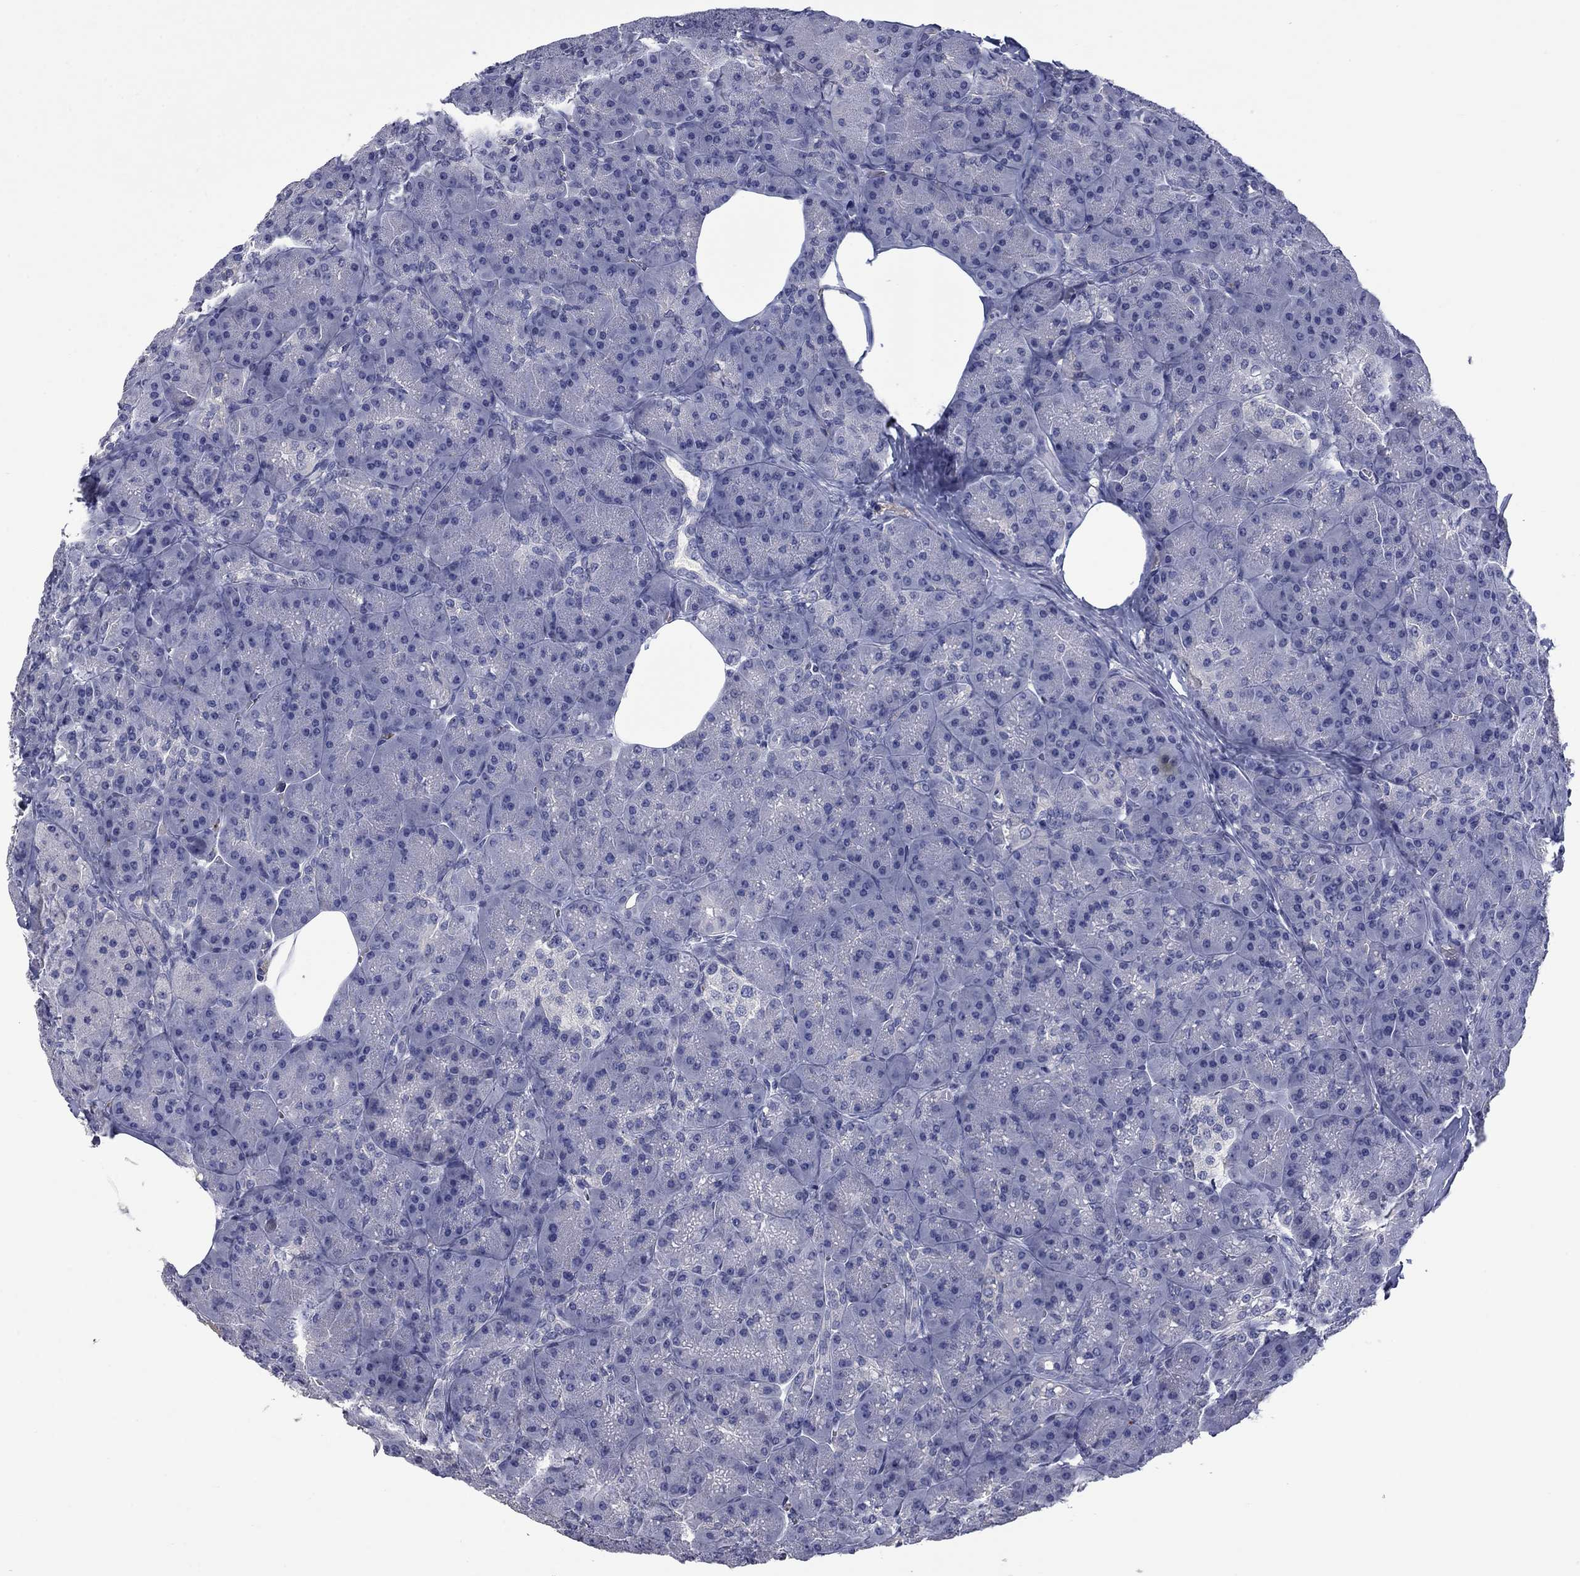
{"staining": {"intensity": "negative", "quantity": "none", "location": "none"}, "tissue": "pancreas", "cell_type": "Exocrine glandular cells", "image_type": "normal", "snomed": [{"axis": "morphology", "description": "Normal tissue, NOS"}, {"axis": "topography", "description": "Pancreas"}], "caption": "Exocrine glandular cells are negative for brown protein staining in unremarkable pancreas. (Brightfield microscopy of DAB (3,3'-diaminobenzidine) immunohistochemistry (IHC) at high magnification).", "gene": "PLEK", "patient": {"sex": "male", "age": 57}}